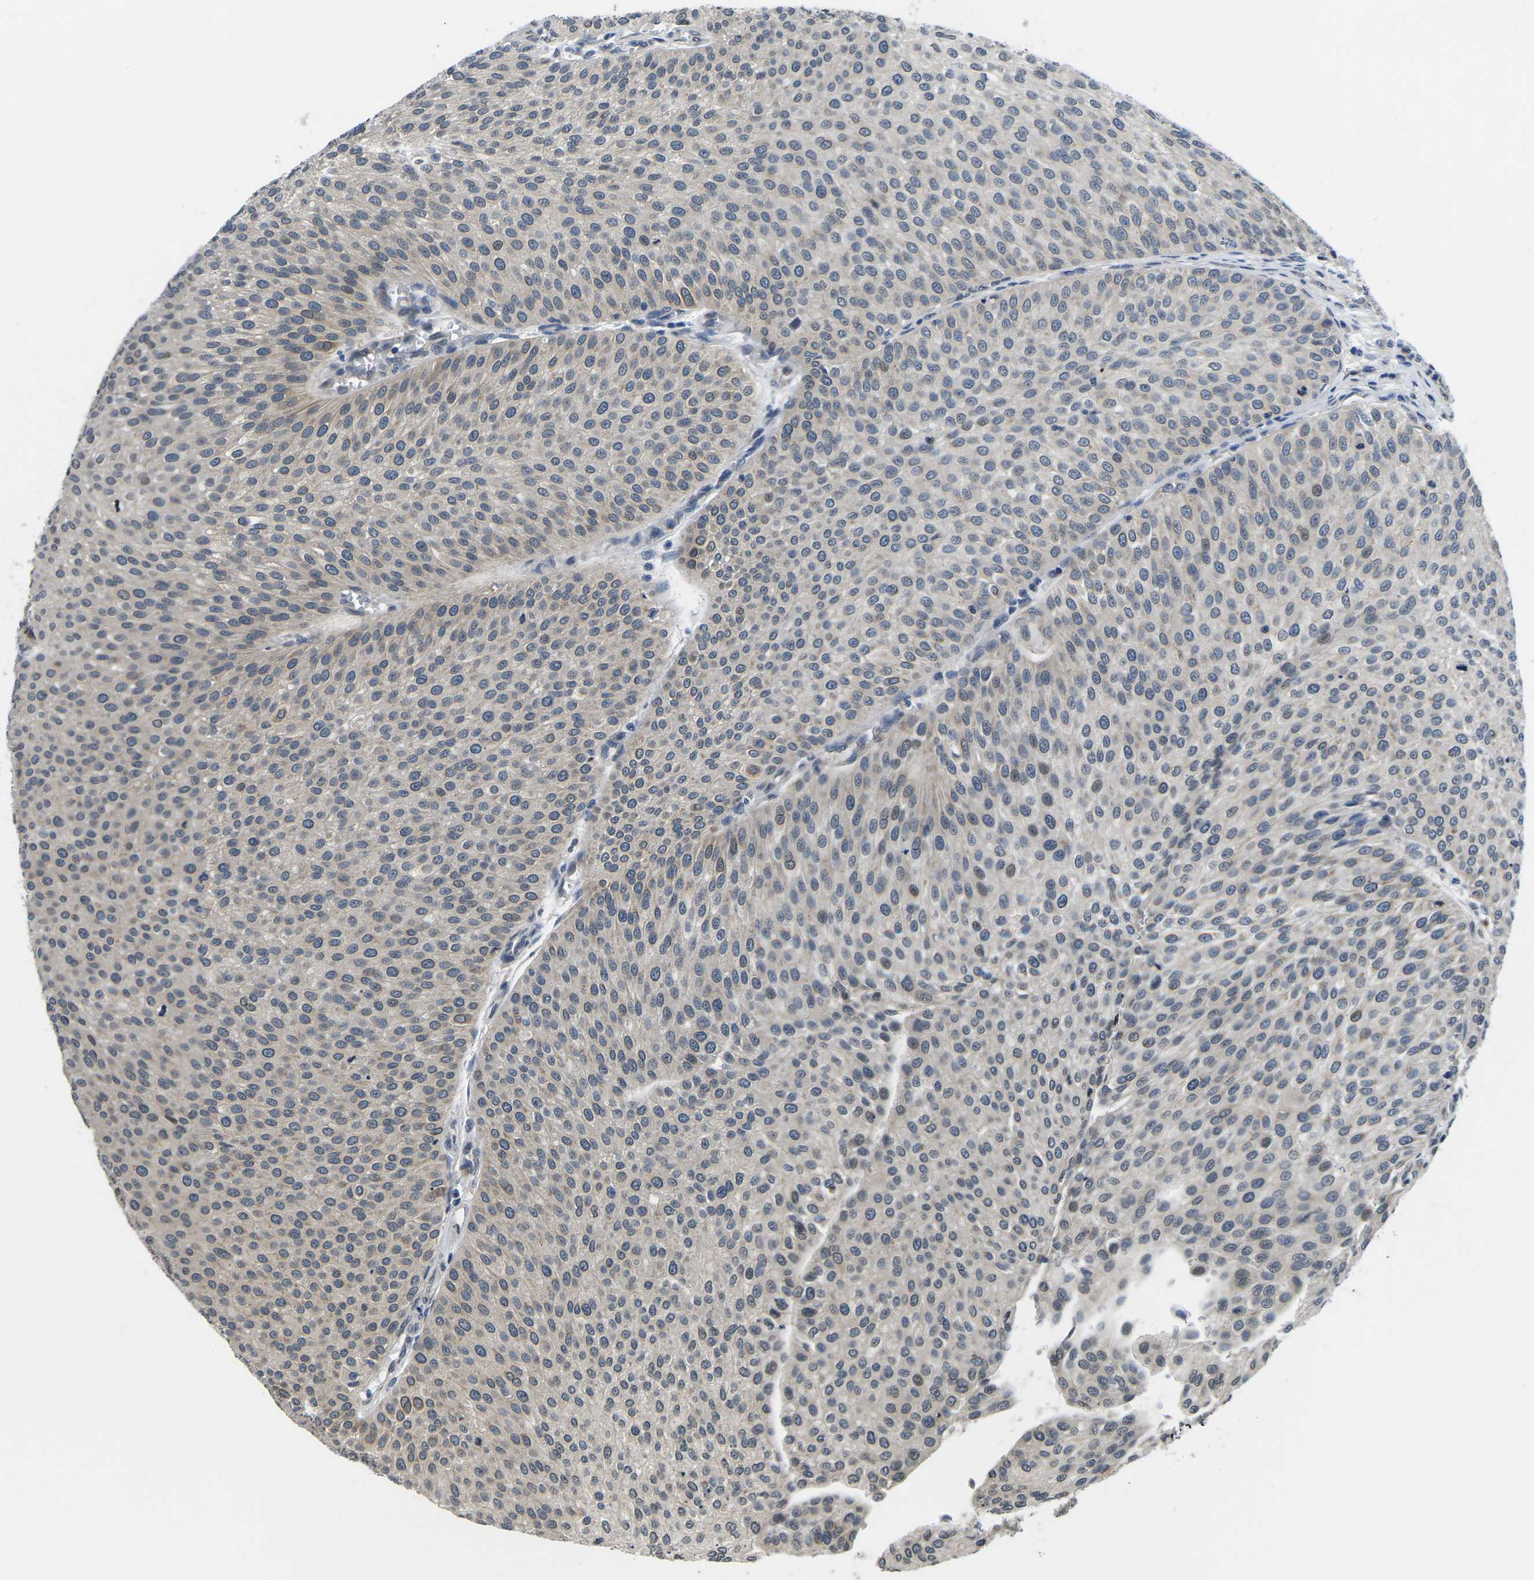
{"staining": {"intensity": "weak", "quantity": "<25%", "location": "nuclear"}, "tissue": "urothelial cancer", "cell_type": "Tumor cells", "image_type": "cancer", "snomed": [{"axis": "morphology", "description": "Urothelial carcinoma, Low grade"}, {"axis": "topography", "description": "Smooth muscle"}, {"axis": "topography", "description": "Urinary bladder"}], "caption": "Photomicrograph shows no protein positivity in tumor cells of urothelial cancer tissue.", "gene": "SNX10", "patient": {"sex": "male", "age": 60}}